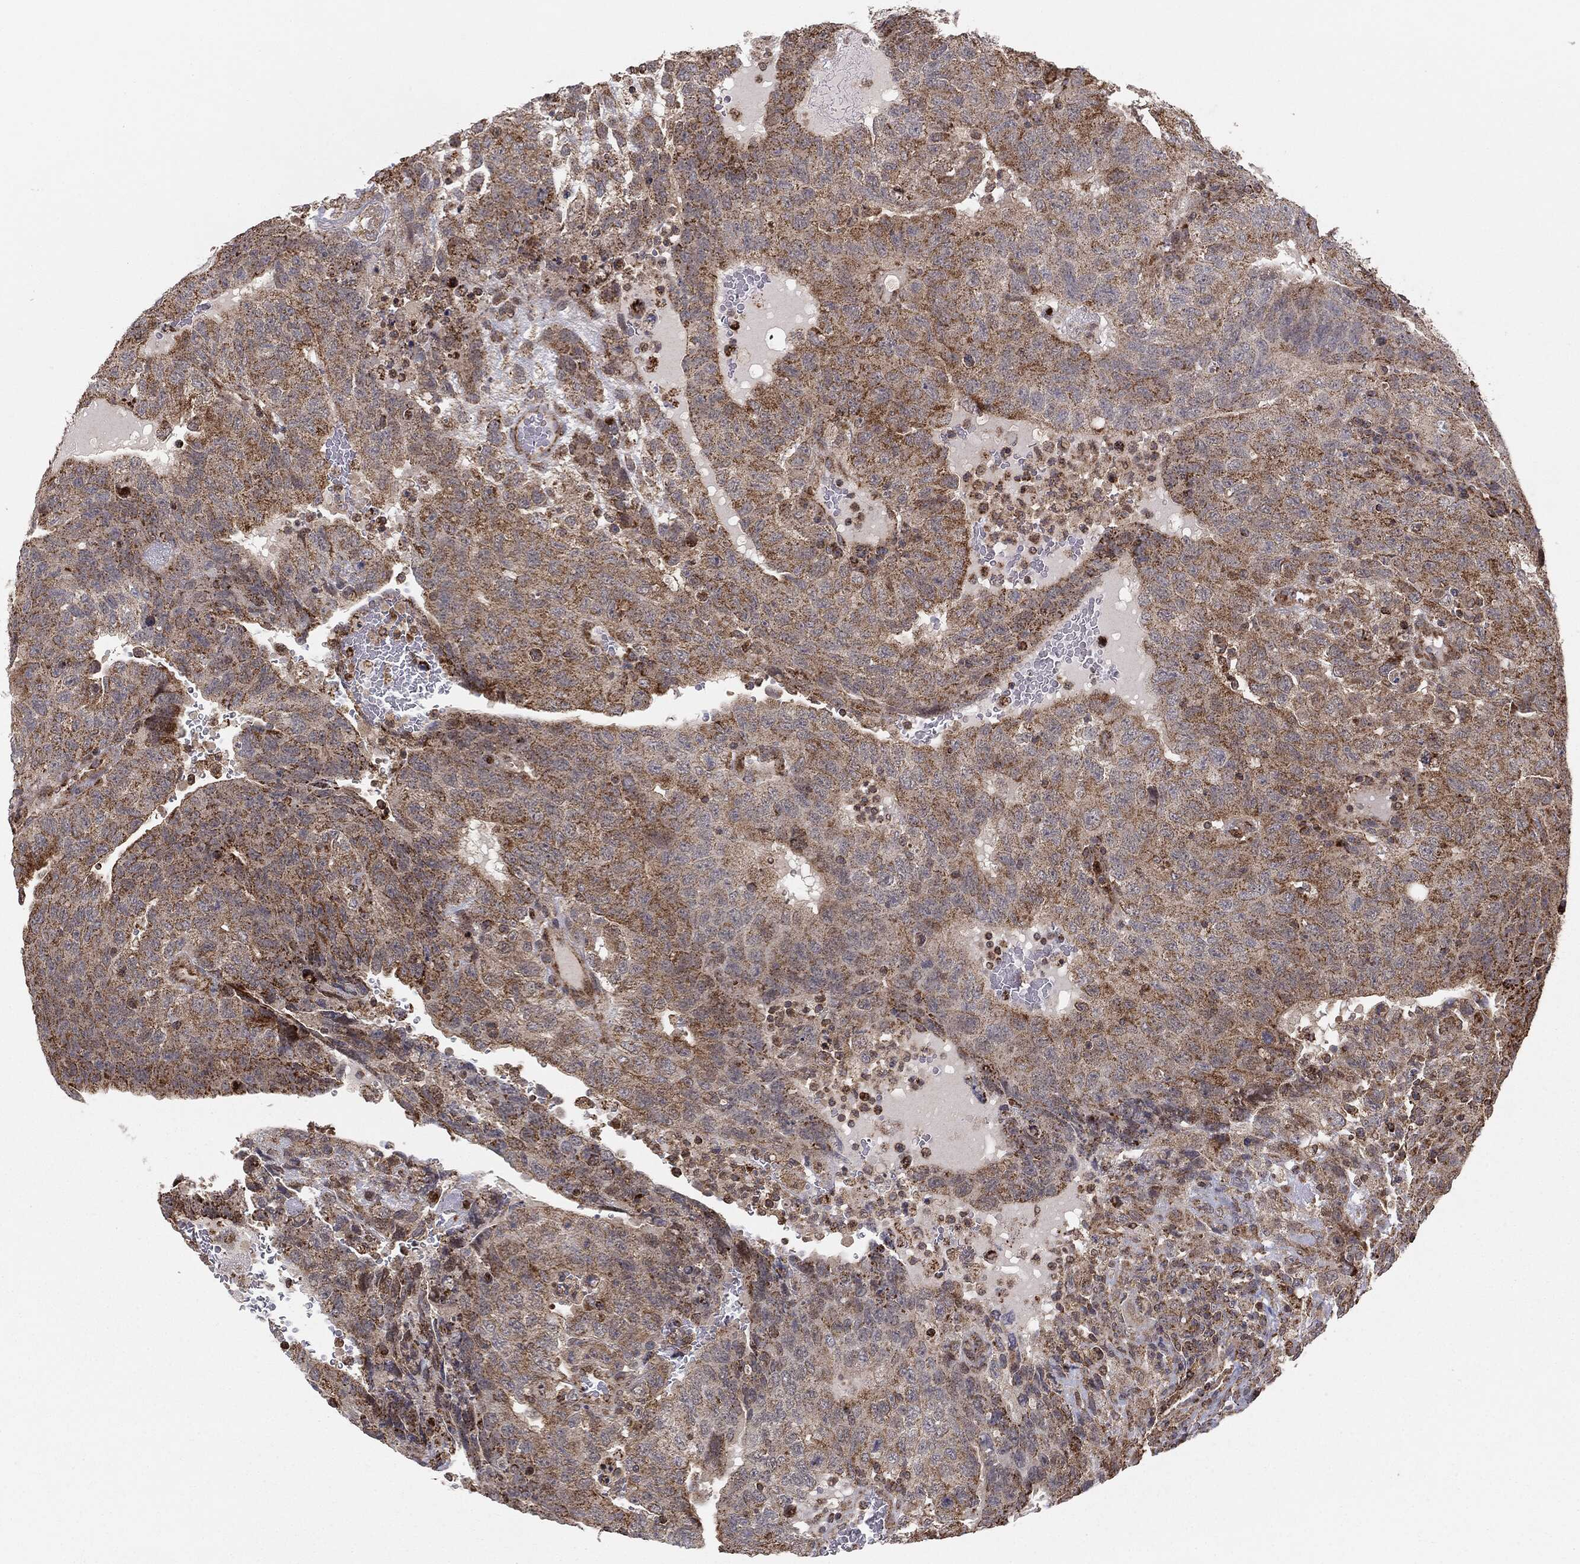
{"staining": {"intensity": "moderate", "quantity": ">75%", "location": "cytoplasmic/membranous"}, "tissue": "testis cancer", "cell_type": "Tumor cells", "image_type": "cancer", "snomed": [{"axis": "morphology", "description": "Carcinoma, Embryonal, NOS"}, {"axis": "topography", "description": "Testis"}], "caption": "Immunohistochemical staining of human embryonal carcinoma (testis) exhibits medium levels of moderate cytoplasmic/membranous protein expression in approximately >75% of tumor cells.", "gene": "MTOR", "patient": {"sex": "male", "age": 34}}